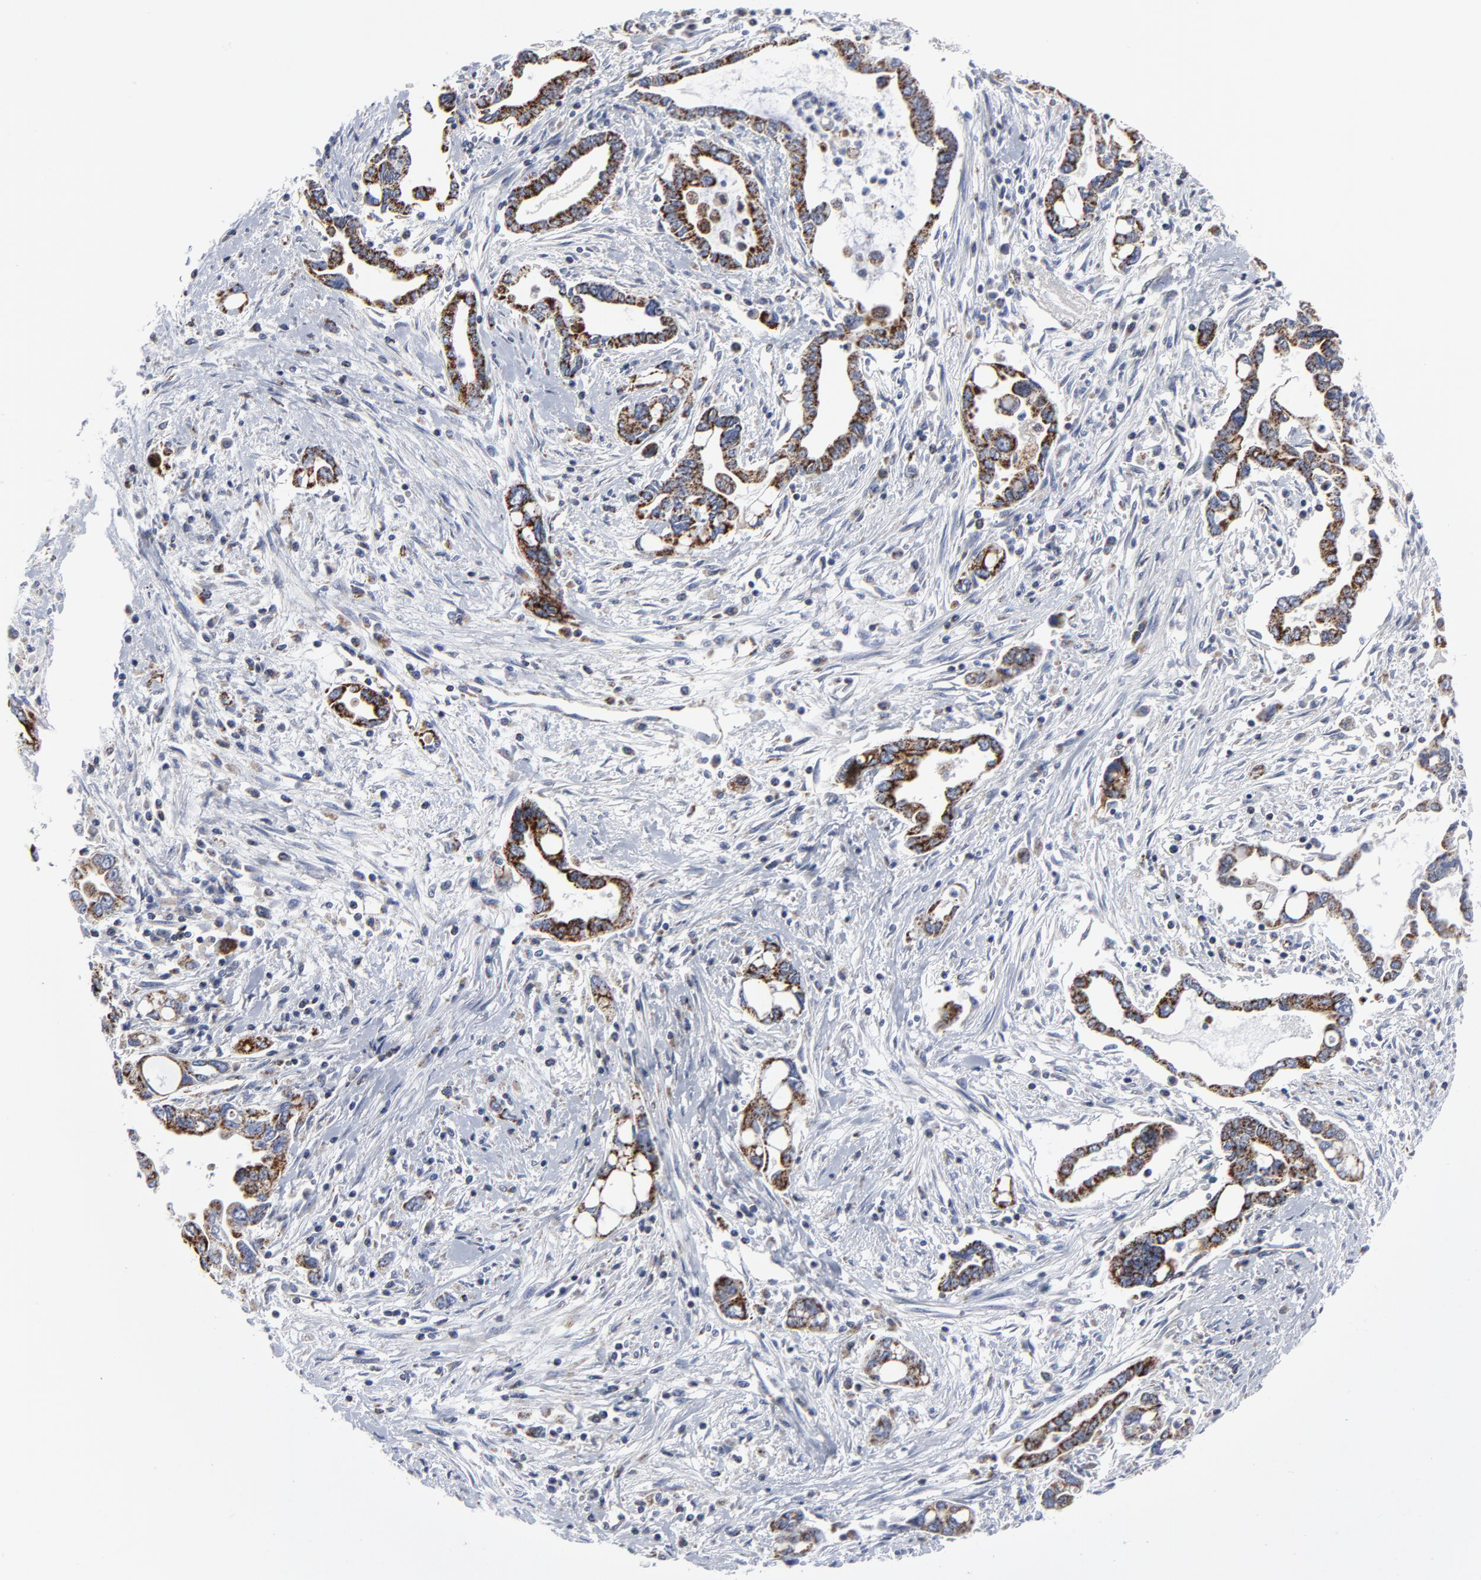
{"staining": {"intensity": "moderate", "quantity": ">75%", "location": "cytoplasmic/membranous"}, "tissue": "pancreatic cancer", "cell_type": "Tumor cells", "image_type": "cancer", "snomed": [{"axis": "morphology", "description": "Adenocarcinoma, NOS"}, {"axis": "topography", "description": "Pancreas"}], "caption": "Immunohistochemistry (IHC) (DAB (3,3'-diaminobenzidine)) staining of pancreatic cancer demonstrates moderate cytoplasmic/membranous protein positivity in about >75% of tumor cells. (Stains: DAB (3,3'-diaminobenzidine) in brown, nuclei in blue, Microscopy: brightfield microscopy at high magnification).", "gene": "TXNRD2", "patient": {"sex": "female", "age": 57}}